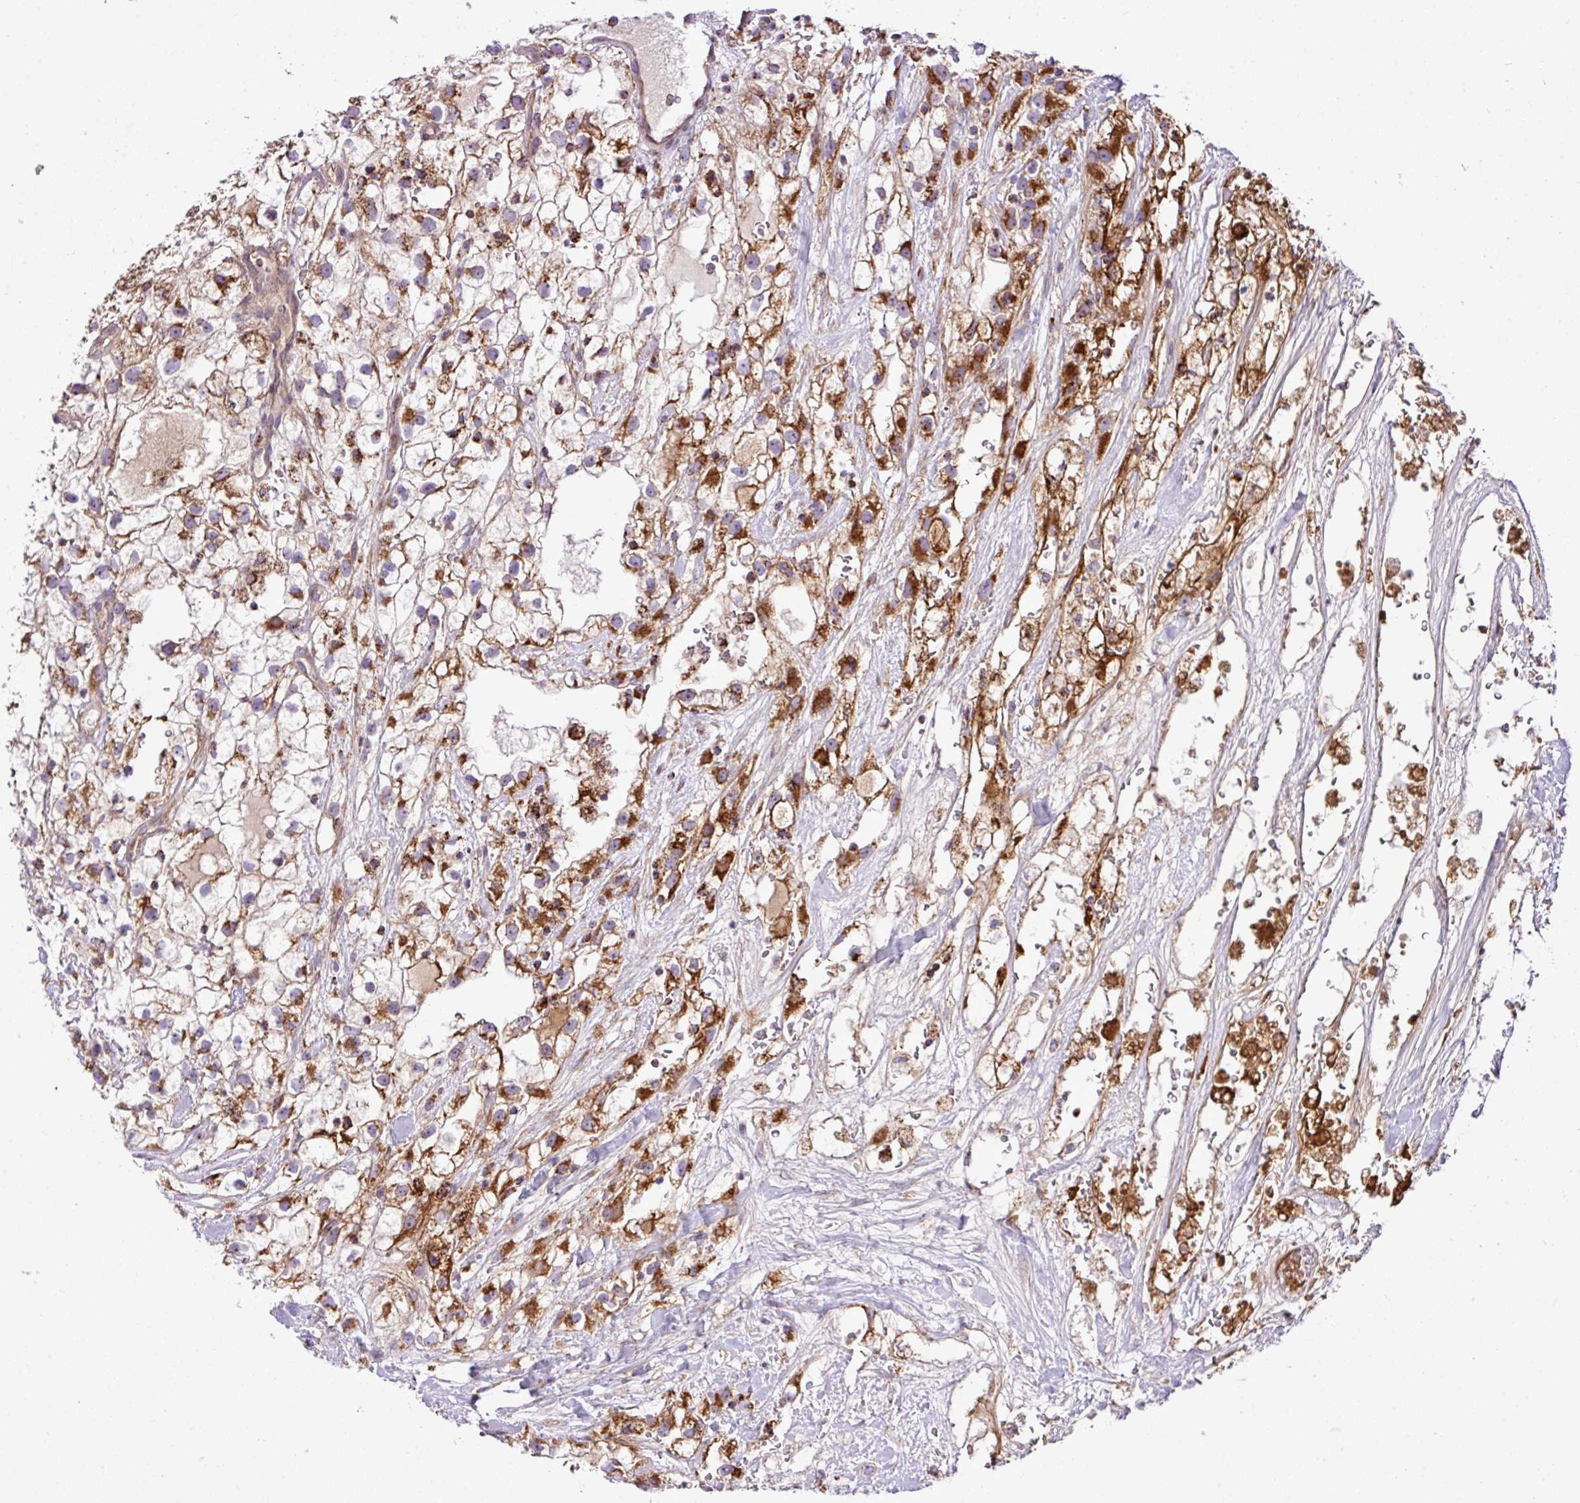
{"staining": {"intensity": "strong", "quantity": ">75%", "location": "cytoplasmic/membranous"}, "tissue": "renal cancer", "cell_type": "Tumor cells", "image_type": "cancer", "snomed": [{"axis": "morphology", "description": "Adenocarcinoma, NOS"}, {"axis": "topography", "description": "Kidney"}], "caption": "Protein expression analysis of renal cancer displays strong cytoplasmic/membranous staining in approximately >75% of tumor cells.", "gene": "ZNF569", "patient": {"sex": "male", "age": 59}}